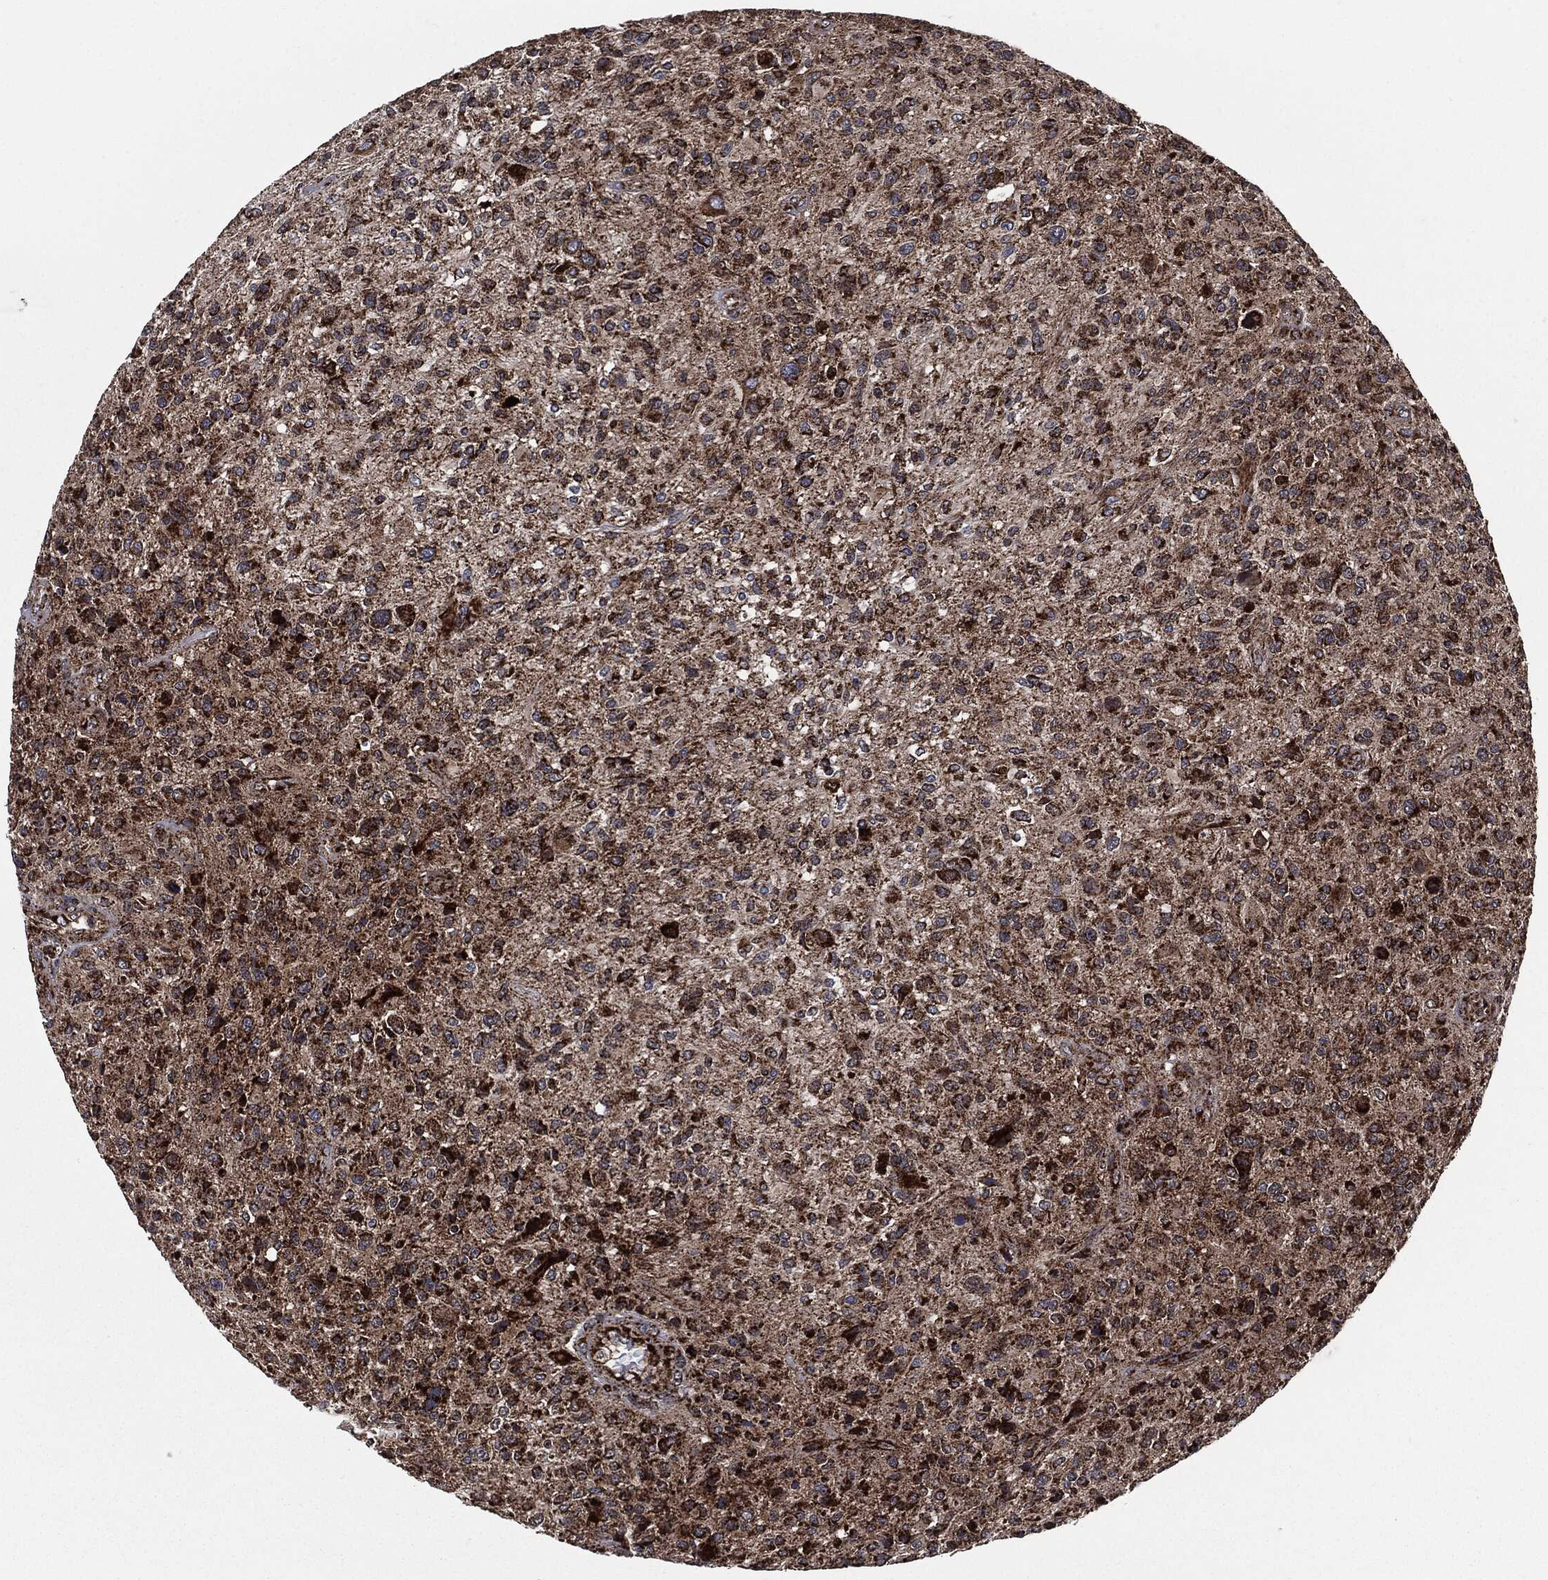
{"staining": {"intensity": "strong", "quantity": "25%-75%", "location": "cytoplasmic/membranous"}, "tissue": "glioma", "cell_type": "Tumor cells", "image_type": "cancer", "snomed": [{"axis": "morphology", "description": "Glioma, malignant, High grade"}, {"axis": "topography", "description": "Brain"}], "caption": "About 25%-75% of tumor cells in glioma exhibit strong cytoplasmic/membranous protein positivity as visualized by brown immunohistochemical staining.", "gene": "FH", "patient": {"sex": "male", "age": 47}}